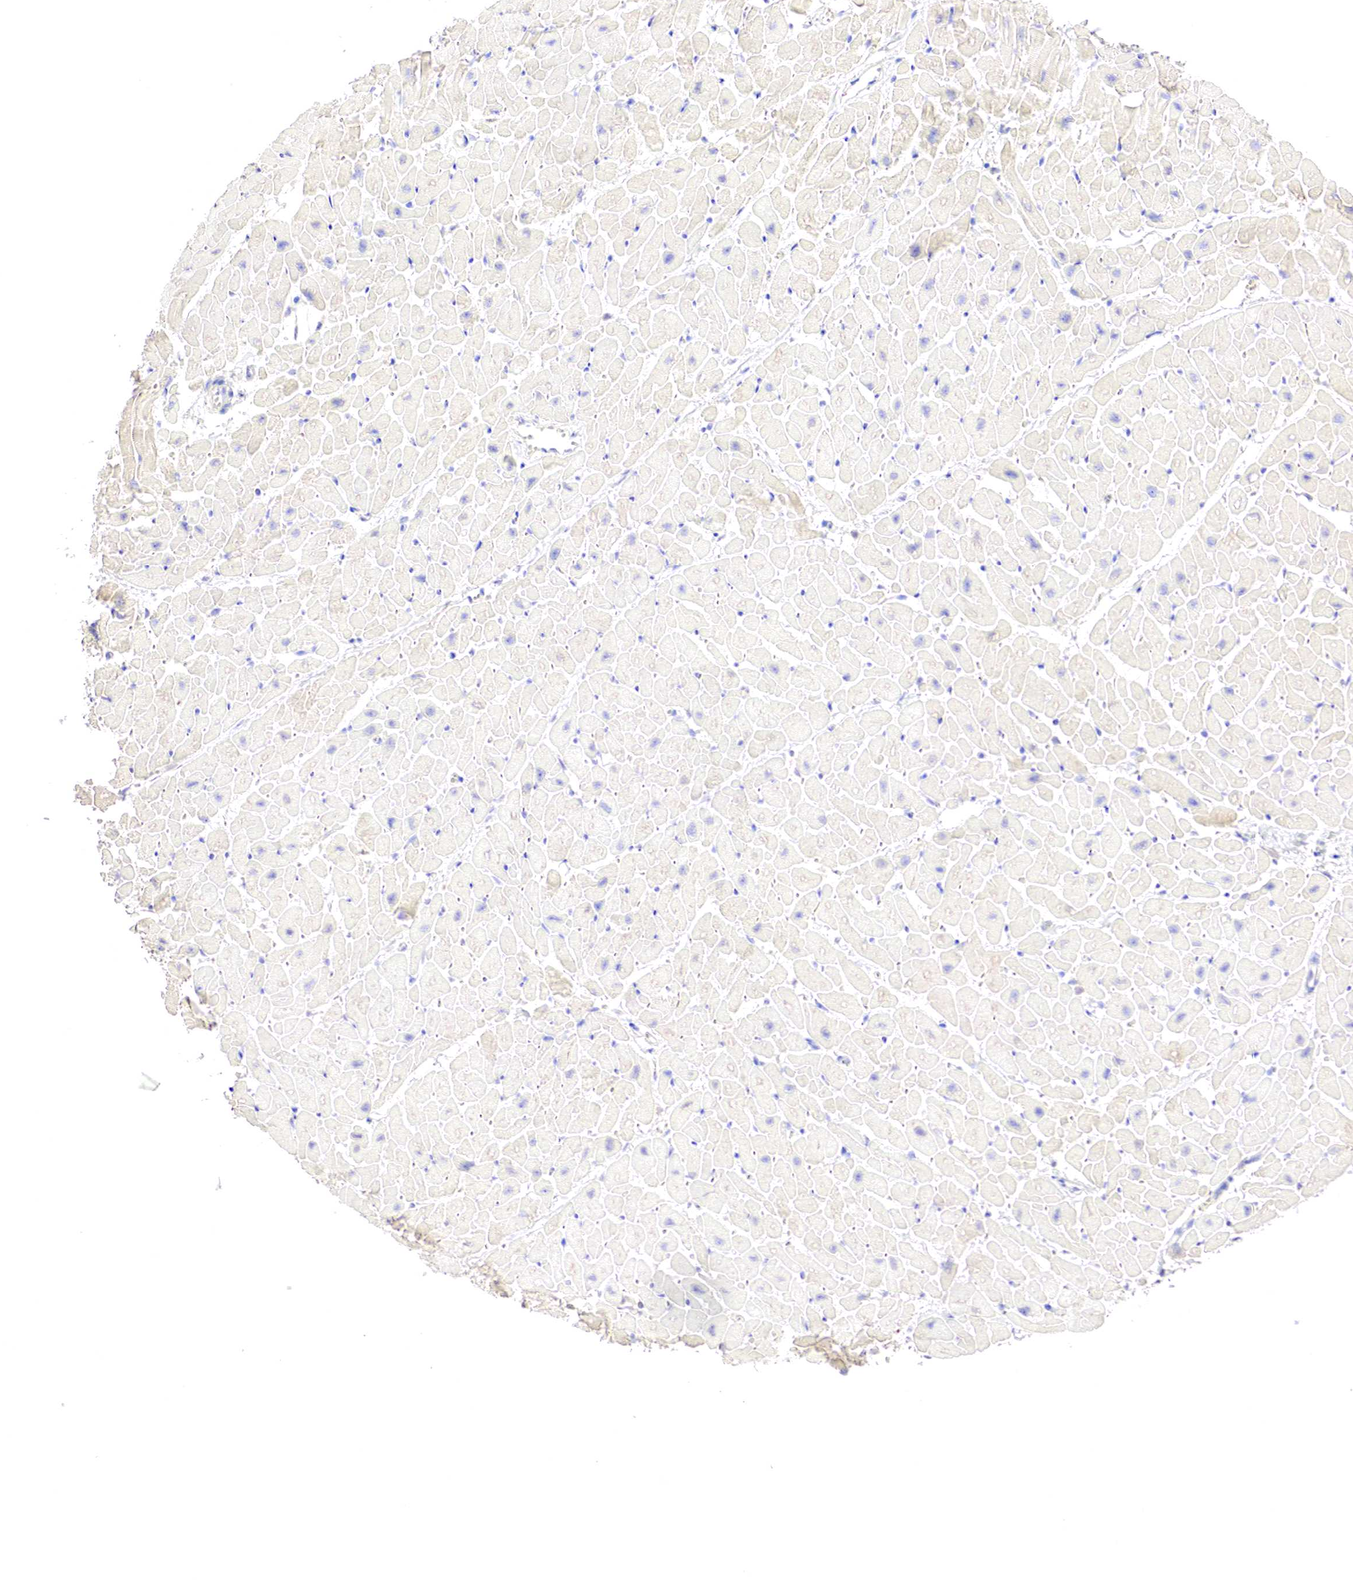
{"staining": {"intensity": "negative", "quantity": "none", "location": "none"}, "tissue": "heart muscle", "cell_type": "Cardiomyocytes", "image_type": "normal", "snomed": [{"axis": "morphology", "description": "Normal tissue, NOS"}, {"axis": "topography", "description": "Heart"}], "caption": "Heart muscle was stained to show a protein in brown. There is no significant expression in cardiomyocytes. The staining was performed using DAB to visualize the protein expression in brown, while the nuclei were stained in blue with hematoxylin (Magnification: 20x).", "gene": "GATA1", "patient": {"sex": "female", "age": 19}}